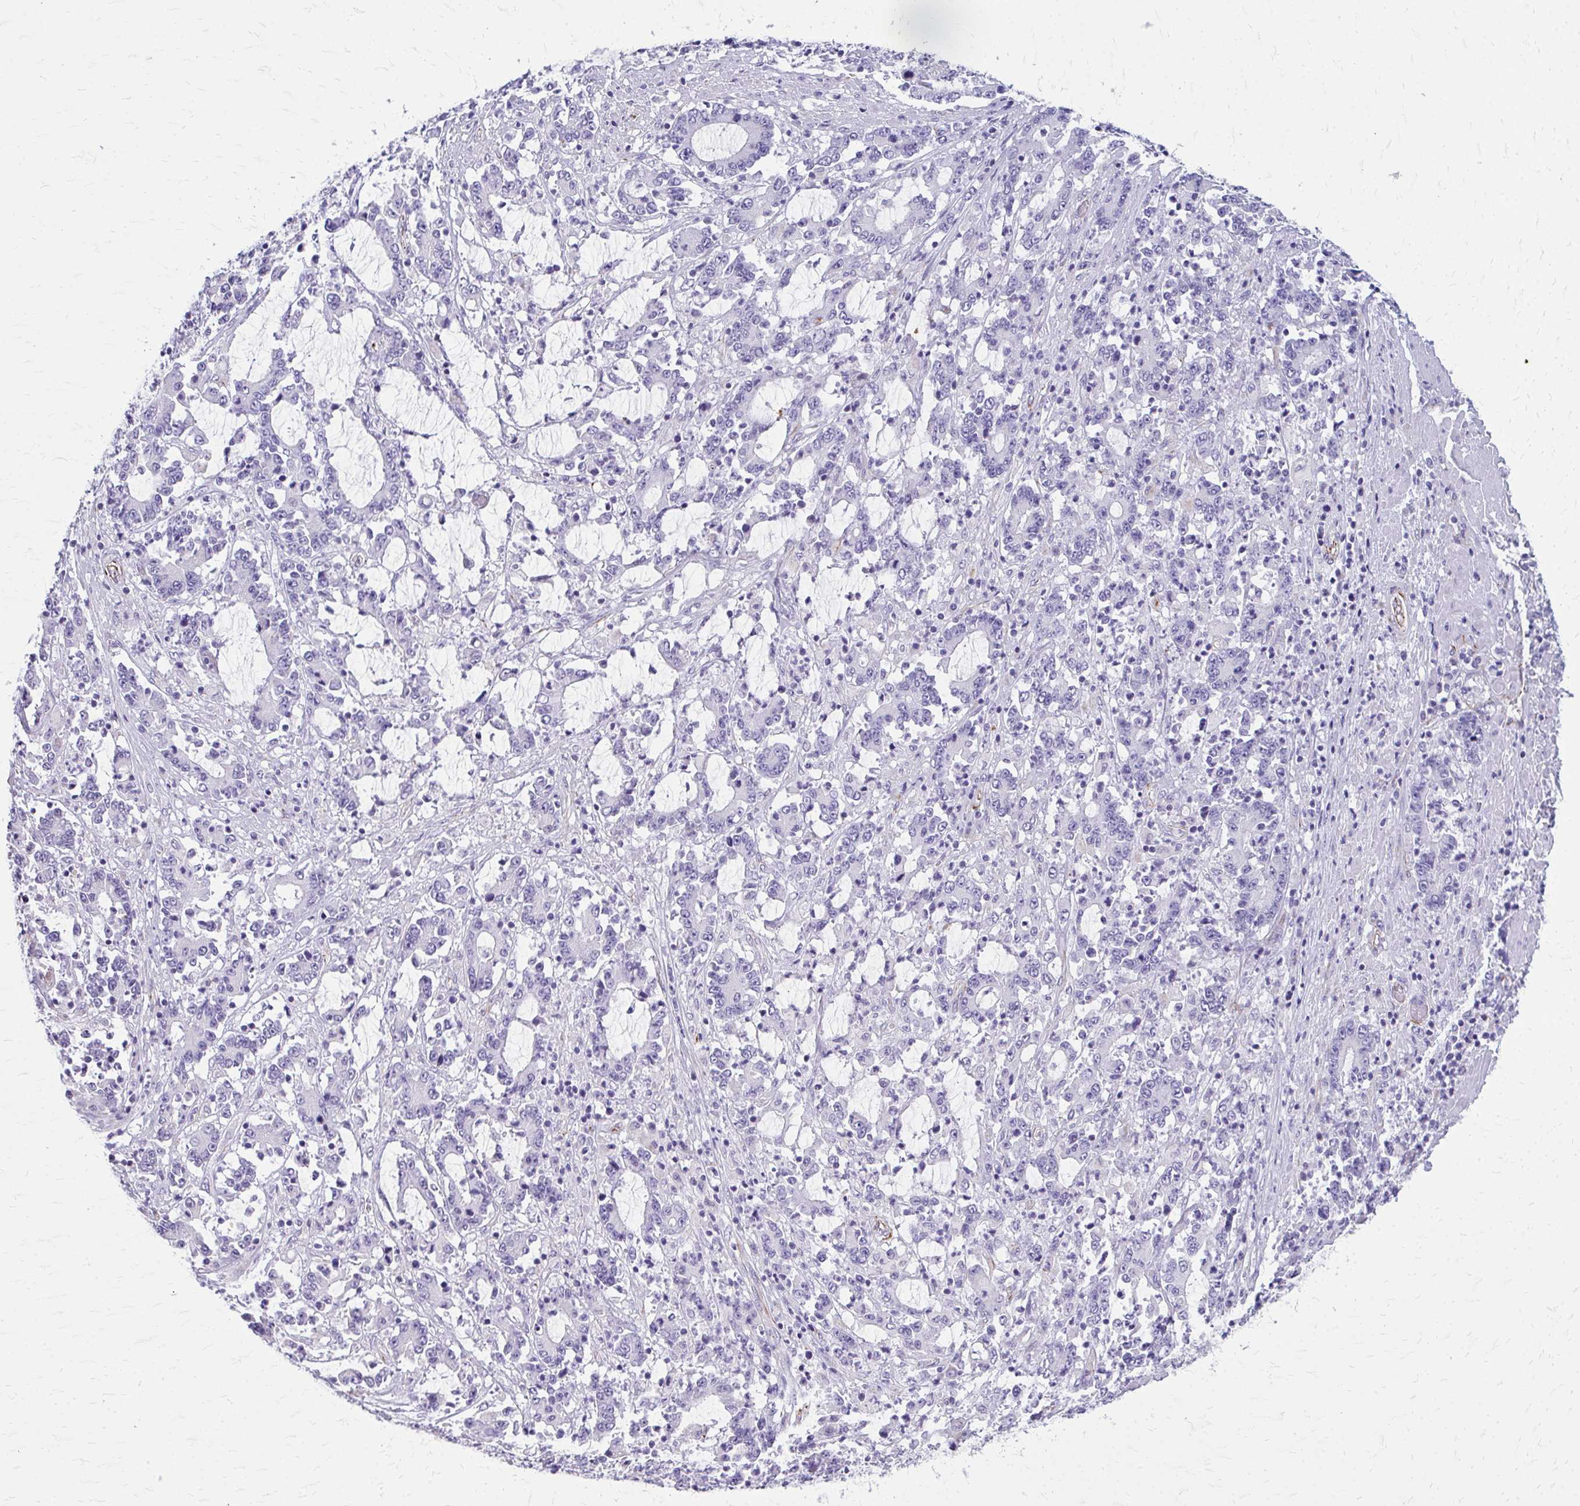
{"staining": {"intensity": "negative", "quantity": "none", "location": "none"}, "tissue": "stomach cancer", "cell_type": "Tumor cells", "image_type": "cancer", "snomed": [{"axis": "morphology", "description": "Adenocarcinoma, NOS"}, {"axis": "topography", "description": "Stomach, upper"}], "caption": "This is an IHC photomicrograph of adenocarcinoma (stomach). There is no expression in tumor cells.", "gene": "TRIM6", "patient": {"sex": "male", "age": 68}}